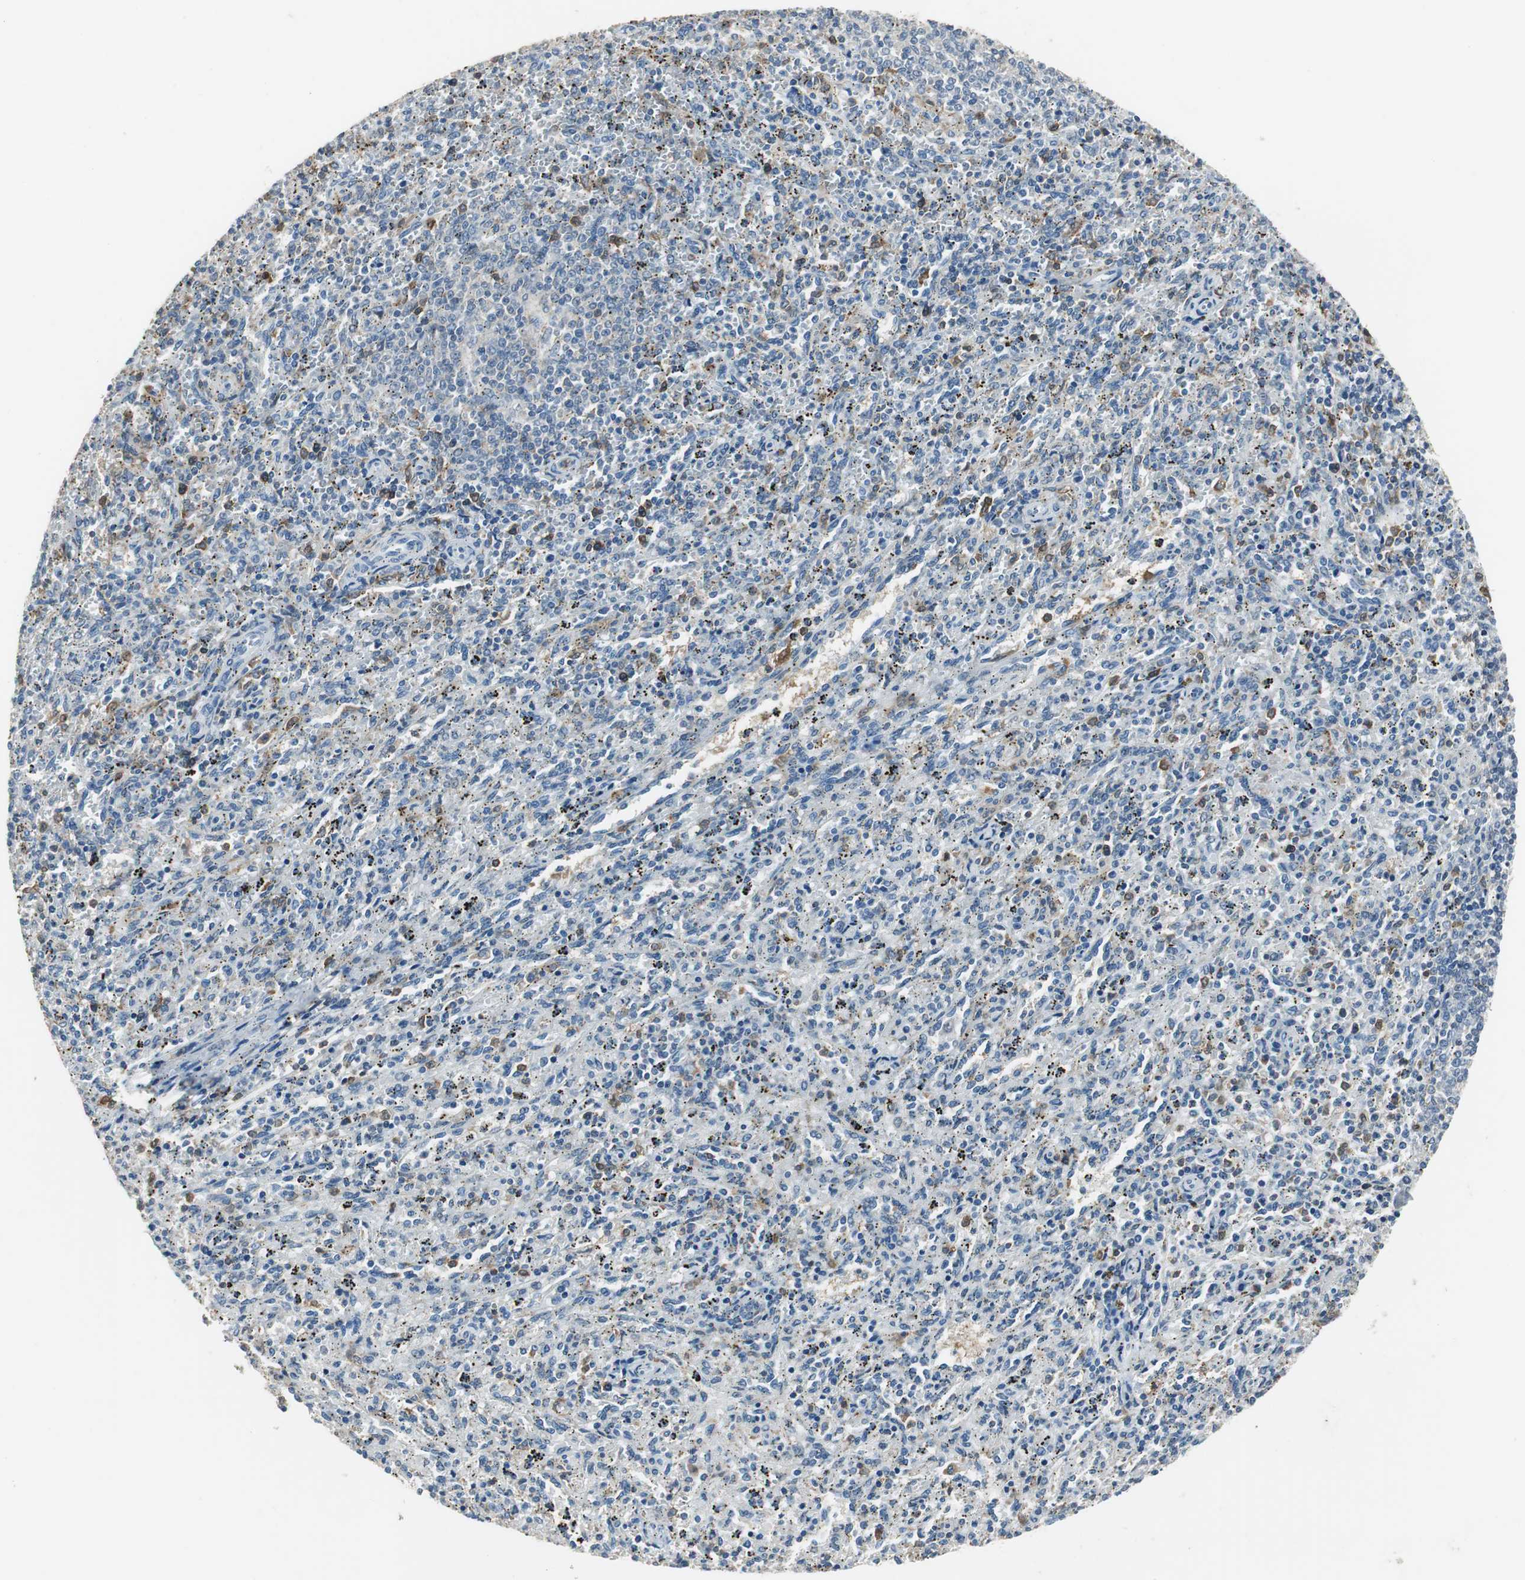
{"staining": {"intensity": "weak", "quantity": "<25%", "location": "cytoplasmic/membranous"}, "tissue": "spleen", "cell_type": "Cells in red pulp", "image_type": "normal", "snomed": [{"axis": "morphology", "description": "Normal tissue, NOS"}, {"axis": "topography", "description": "Spleen"}], "caption": "IHC micrograph of benign spleen stained for a protein (brown), which shows no positivity in cells in red pulp. (DAB (3,3'-diaminobenzidine) immunohistochemistry (IHC) visualized using brightfield microscopy, high magnification).", "gene": "MSTO1", "patient": {"sex": "female", "age": 10}}